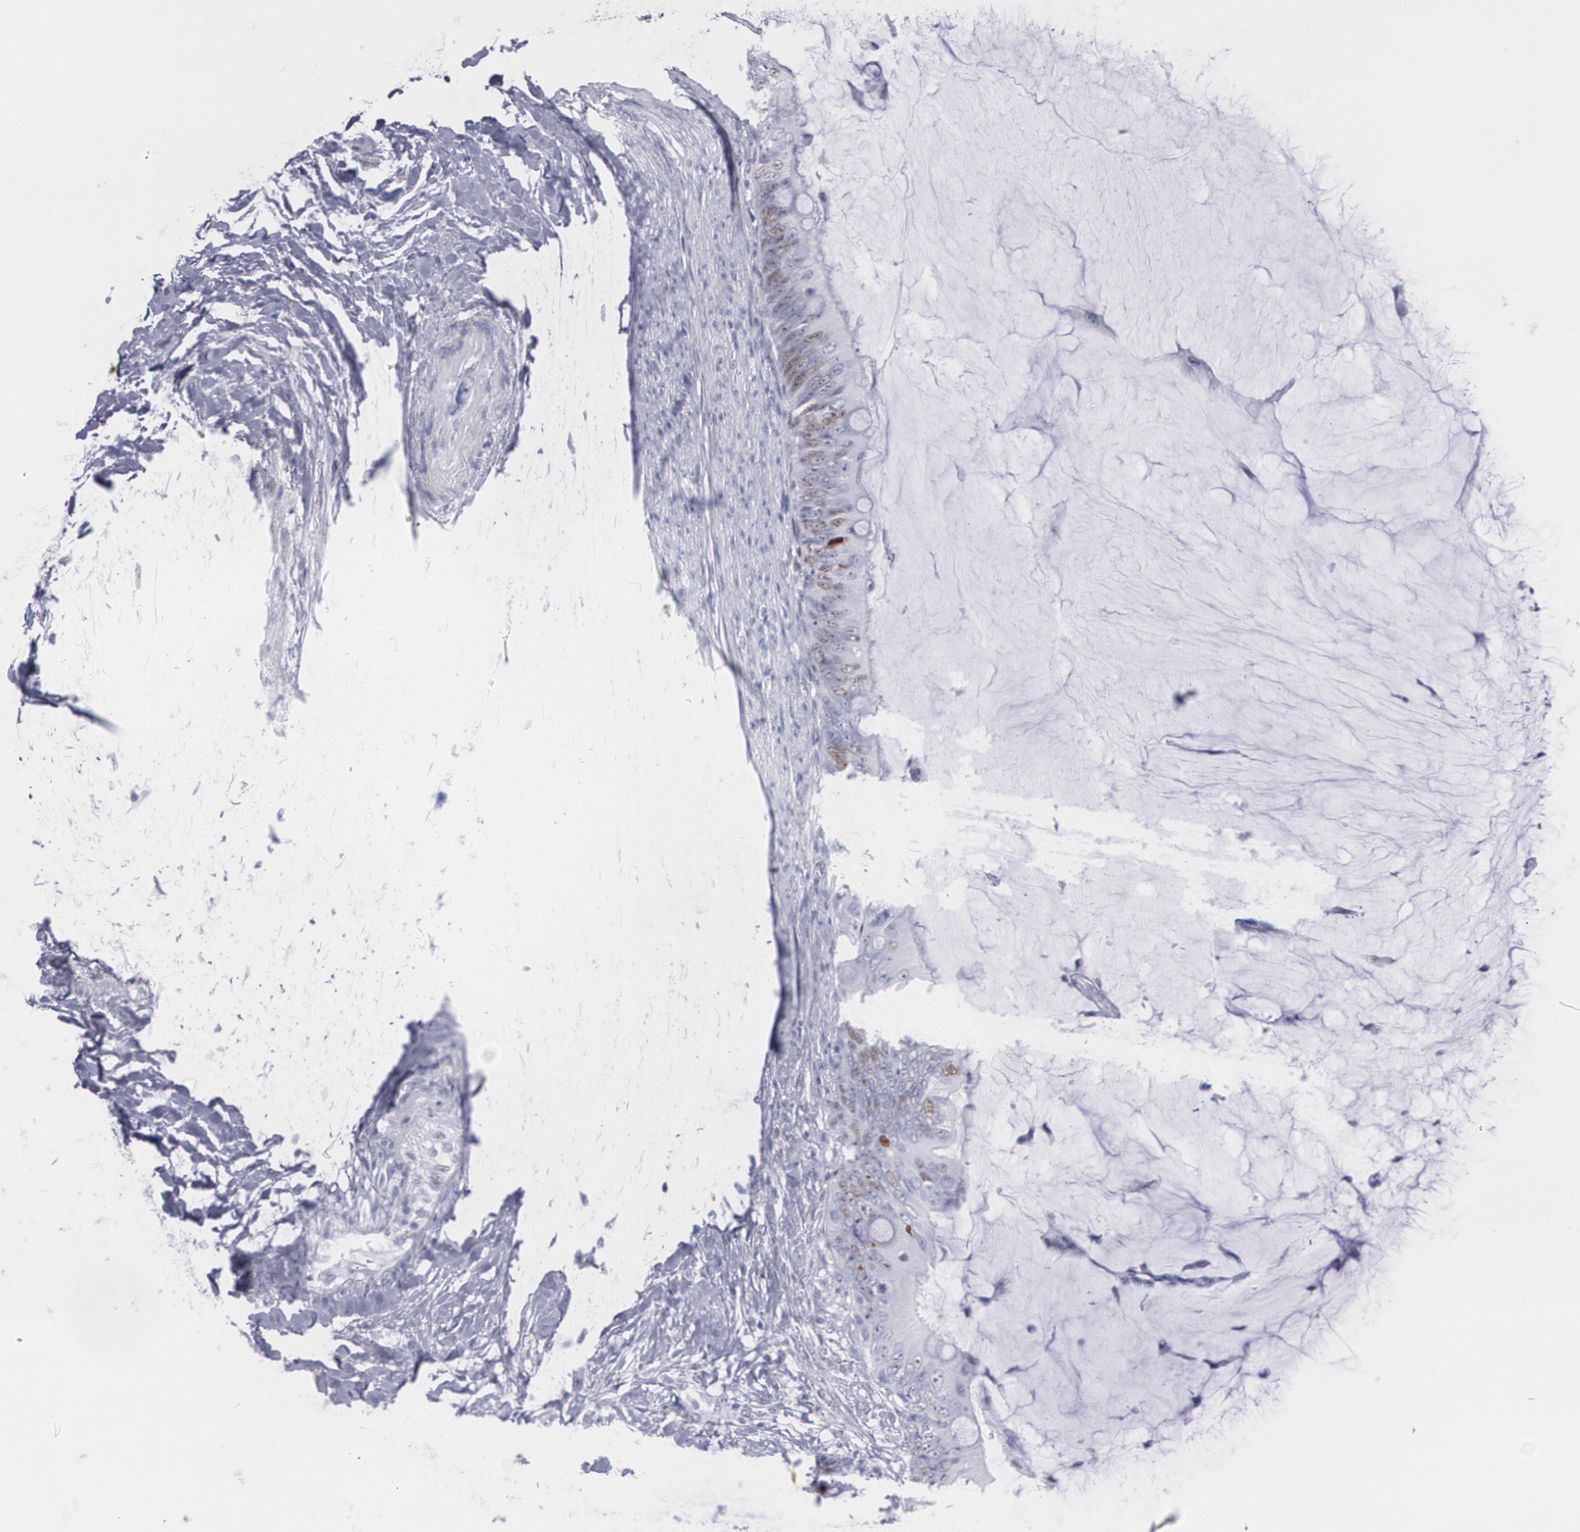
{"staining": {"intensity": "strong", "quantity": "<25%", "location": "nuclear"}, "tissue": "colorectal cancer", "cell_type": "Tumor cells", "image_type": "cancer", "snomed": [{"axis": "morphology", "description": "Normal tissue, NOS"}, {"axis": "morphology", "description": "Adenocarcinoma, NOS"}, {"axis": "topography", "description": "Rectum"}, {"axis": "topography", "description": "Peripheral nerve tissue"}], "caption": "A brown stain labels strong nuclear staining of a protein in colorectal adenocarcinoma tumor cells.", "gene": "TP53", "patient": {"sex": "female", "age": 77}}